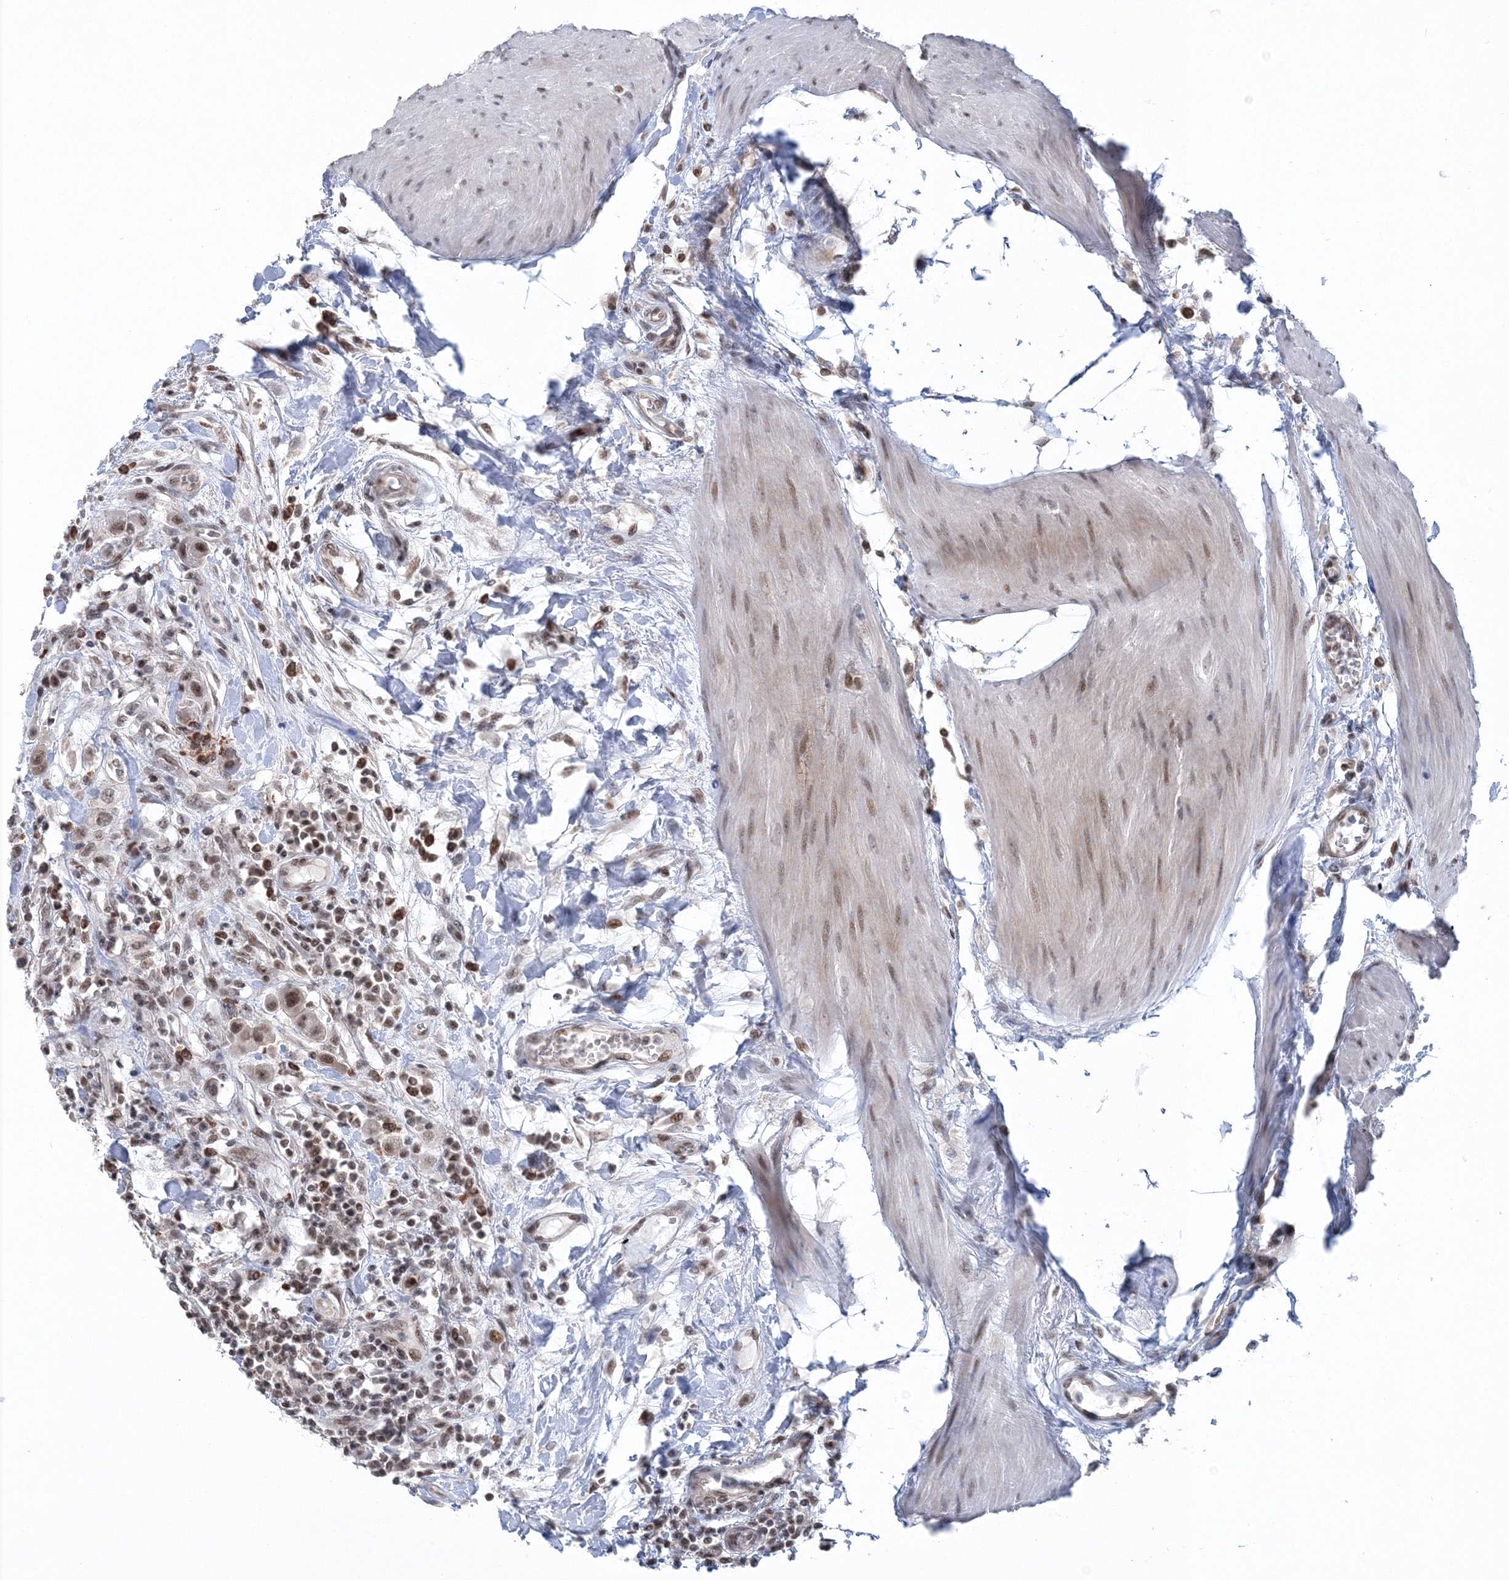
{"staining": {"intensity": "weak", "quantity": ">75%", "location": "nuclear"}, "tissue": "urothelial cancer", "cell_type": "Tumor cells", "image_type": "cancer", "snomed": [{"axis": "morphology", "description": "Urothelial carcinoma, High grade"}, {"axis": "topography", "description": "Urinary bladder"}], "caption": "This is an image of immunohistochemistry (IHC) staining of high-grade urothelial carcinoma, which shows weak expression in the nuclear of tumor cells.", "gene": "PDS5A", "patient": {"sex": "male", "age": 50}}